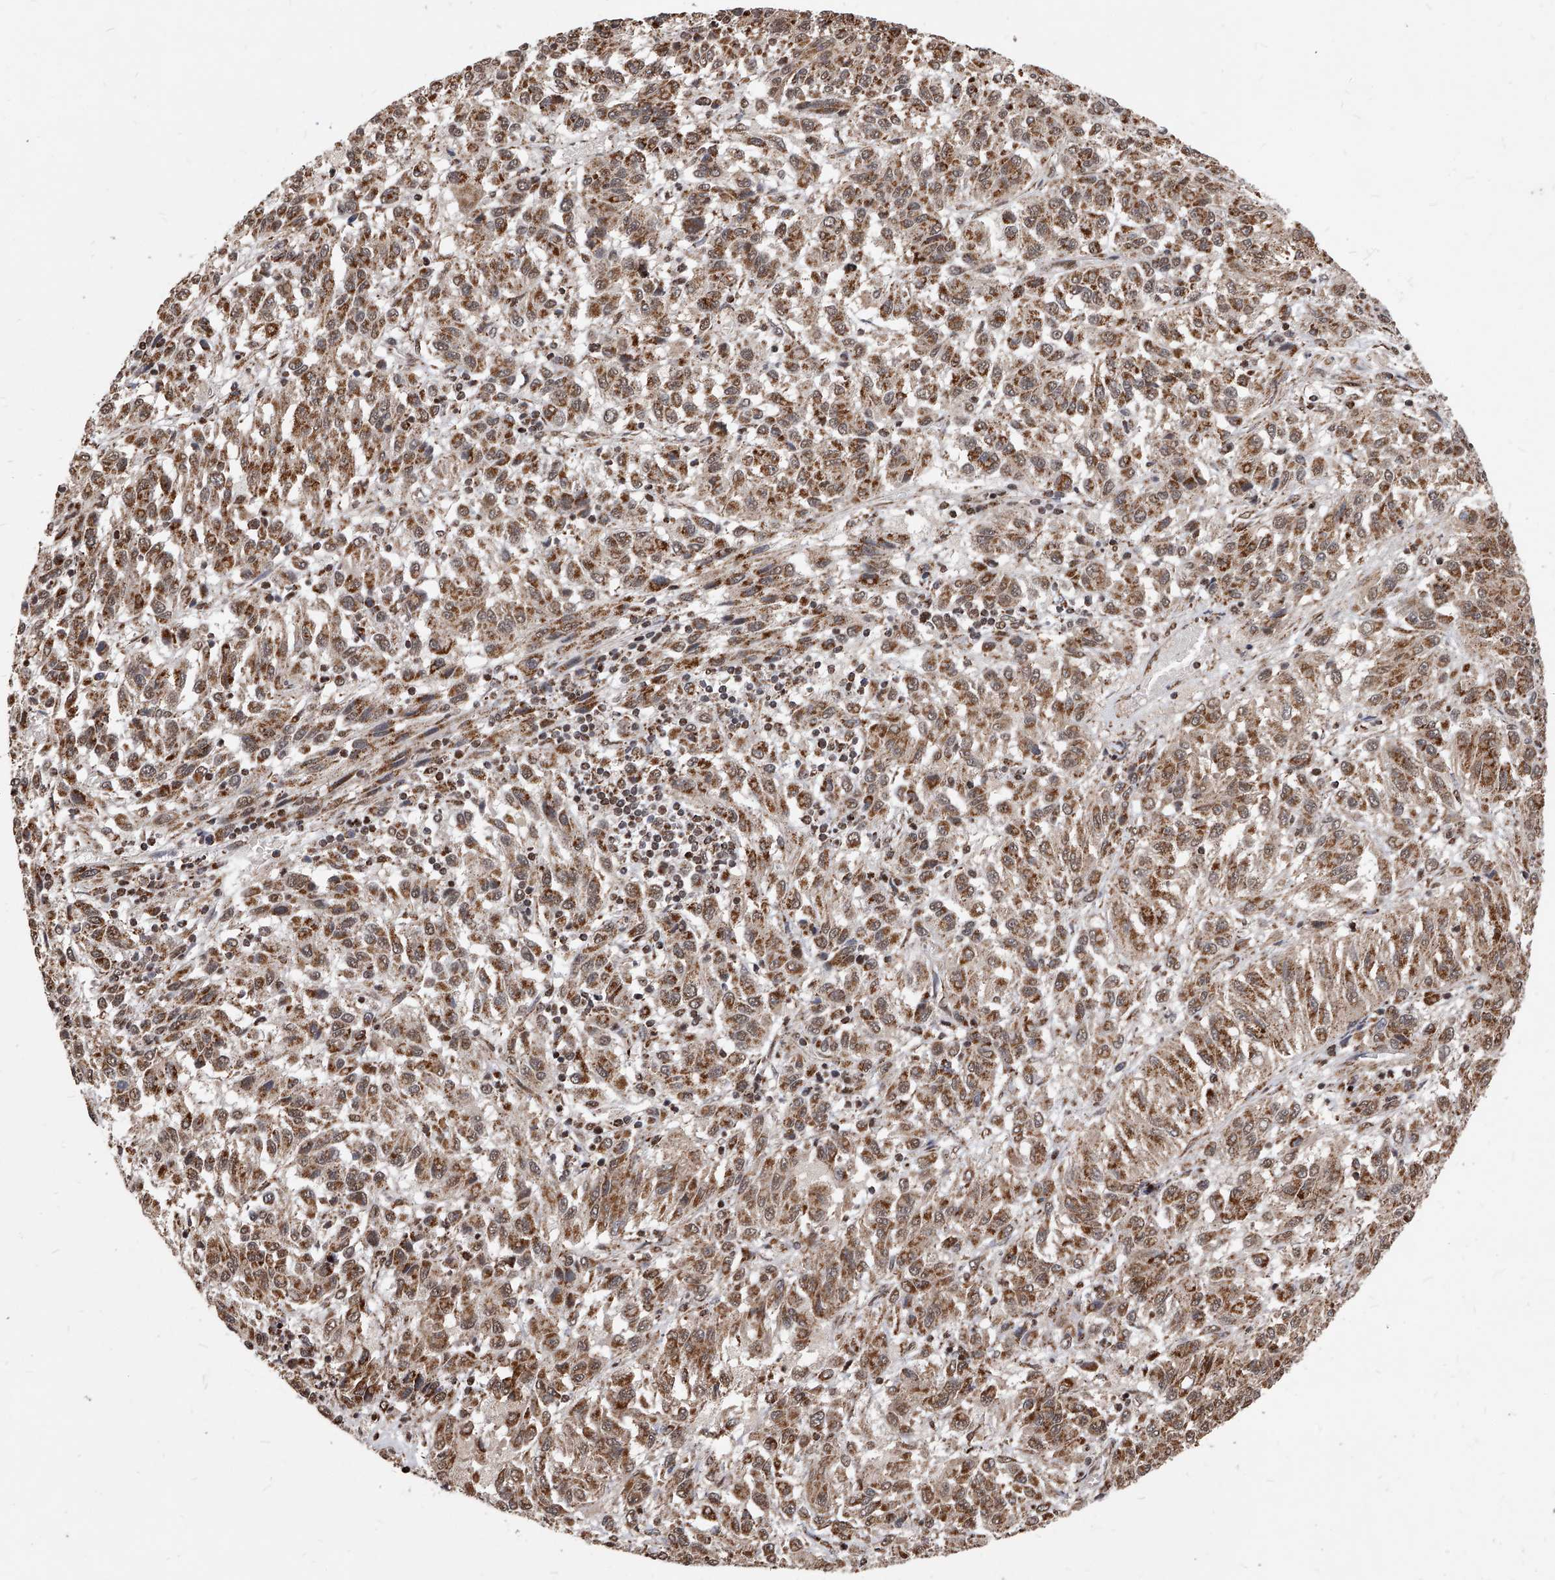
{"staining": {"intensity": "moderate", "quantity": ">75%", "location": "cytoplasmic/membranous"}, "tissue": "melanoma", "cell_type": "Tumor cells", "image_type": "cancer", "snomed": [{"axis": "morphology", "description": "Malignant melanoma, Metastatic site"}, {"axis": "topography", "description": "Lung"}], "caption": "Melanoma stained for a protein displays moderate cytoplasmic/membranous positivity in tumor cells. The staining was performed using DAB, with brown indicating positive protein expression. Nuclei are stained blue with hematoxylin.", "gene": "DUSP22", "patient": {"sex": "male", "age": 64}}